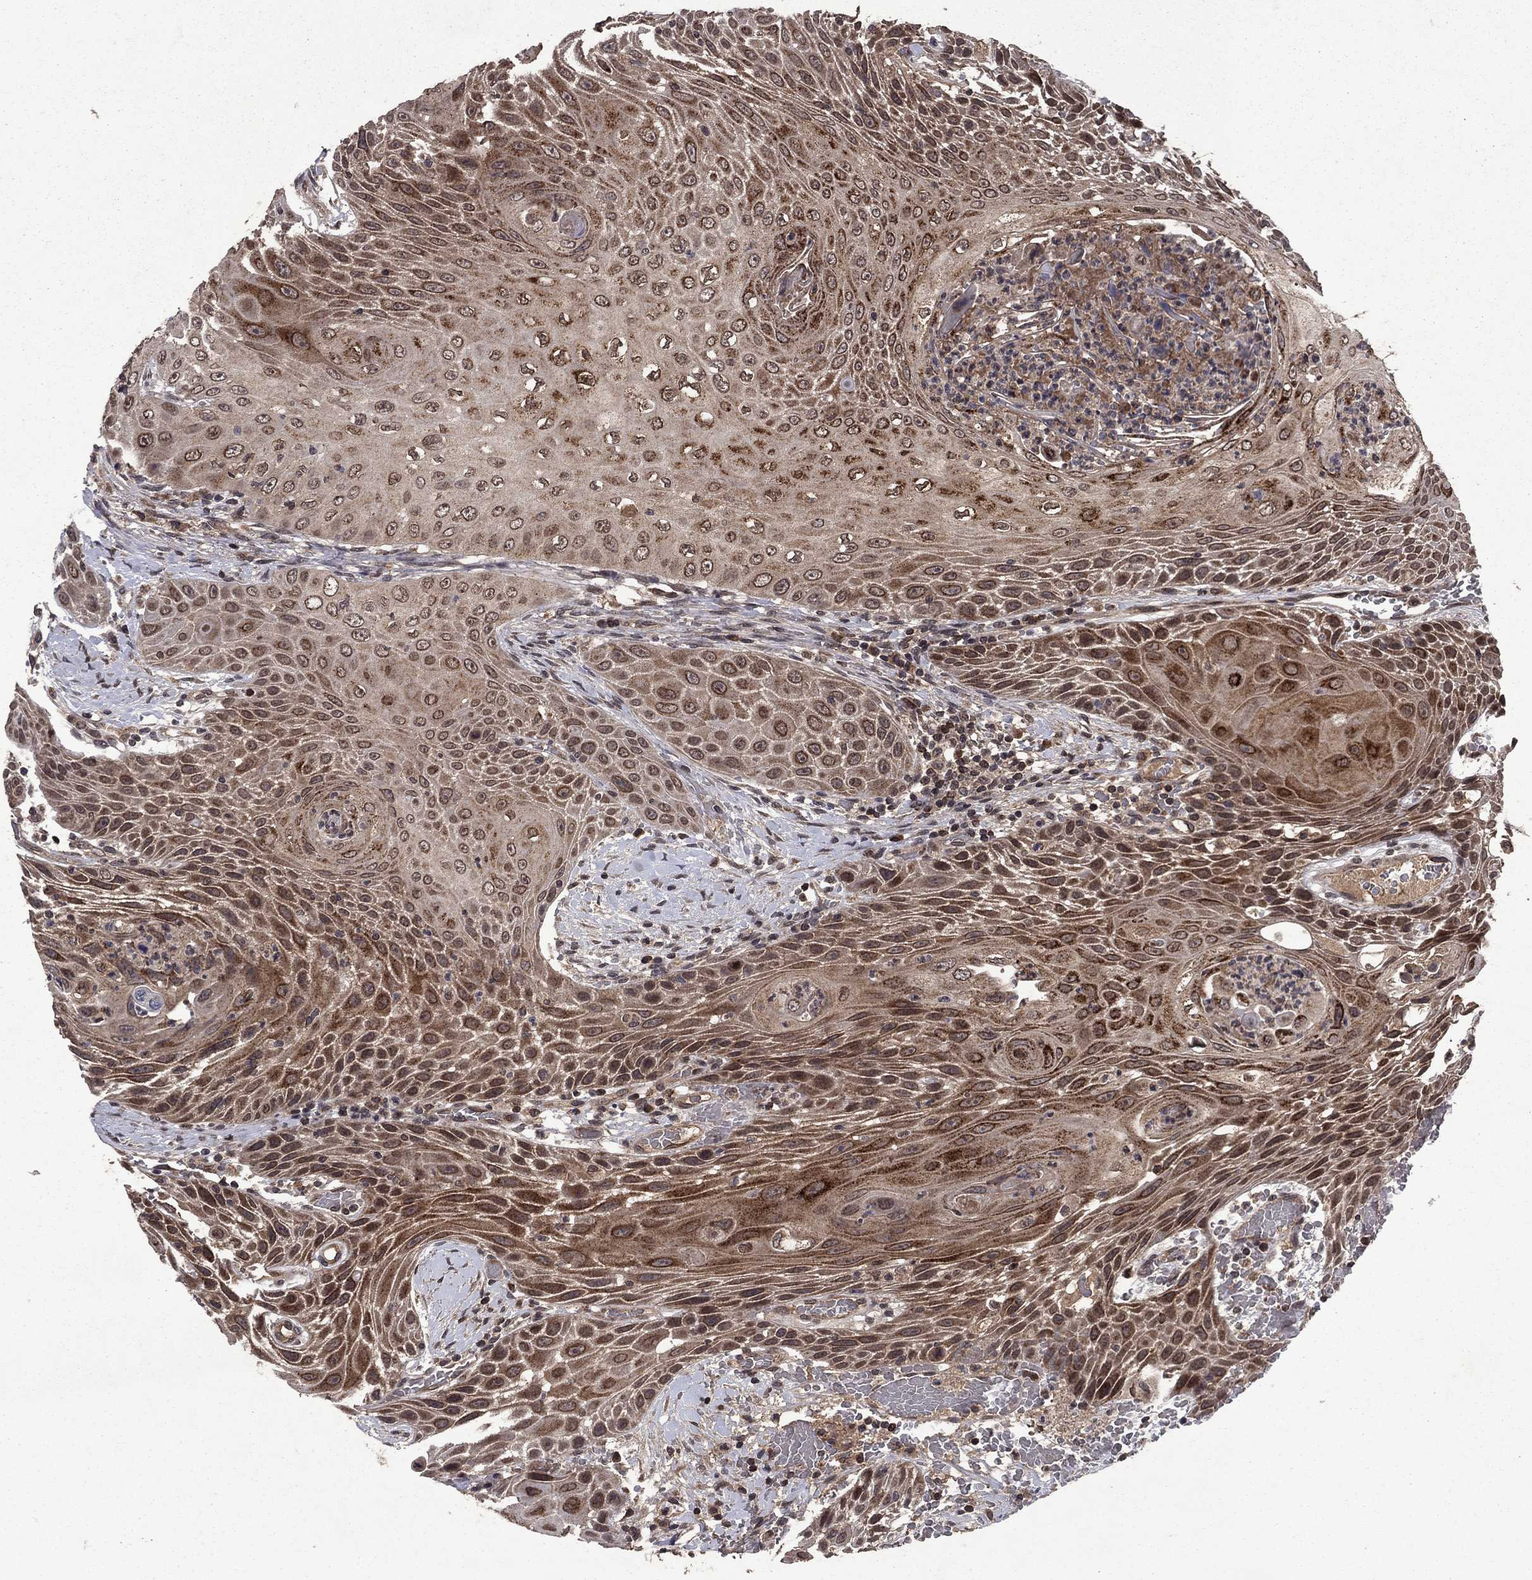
{"staining": {"intensity": "strong", "quantity": "25%-75%", "location": "cytoplasmic/membranous"}, "tissue": "head and neck cancer", "cell_type": "Tumor cells", "image_type": "cancer", "snomed": [{"axis": "morphology", "description": "Squamous cell carcinoma, NOS"}, {"axis": "topography", "description": "Head-Neck"}], "caption": "DAB immunohistochemical staining of head and neck squamous cell carcinoma reveals strong cytoplasmic/membranous protein staining in approximately 25%-75% of tumor cells.", "gene": "DHRS1", "patient": {"sex": "male", "age": 69}}